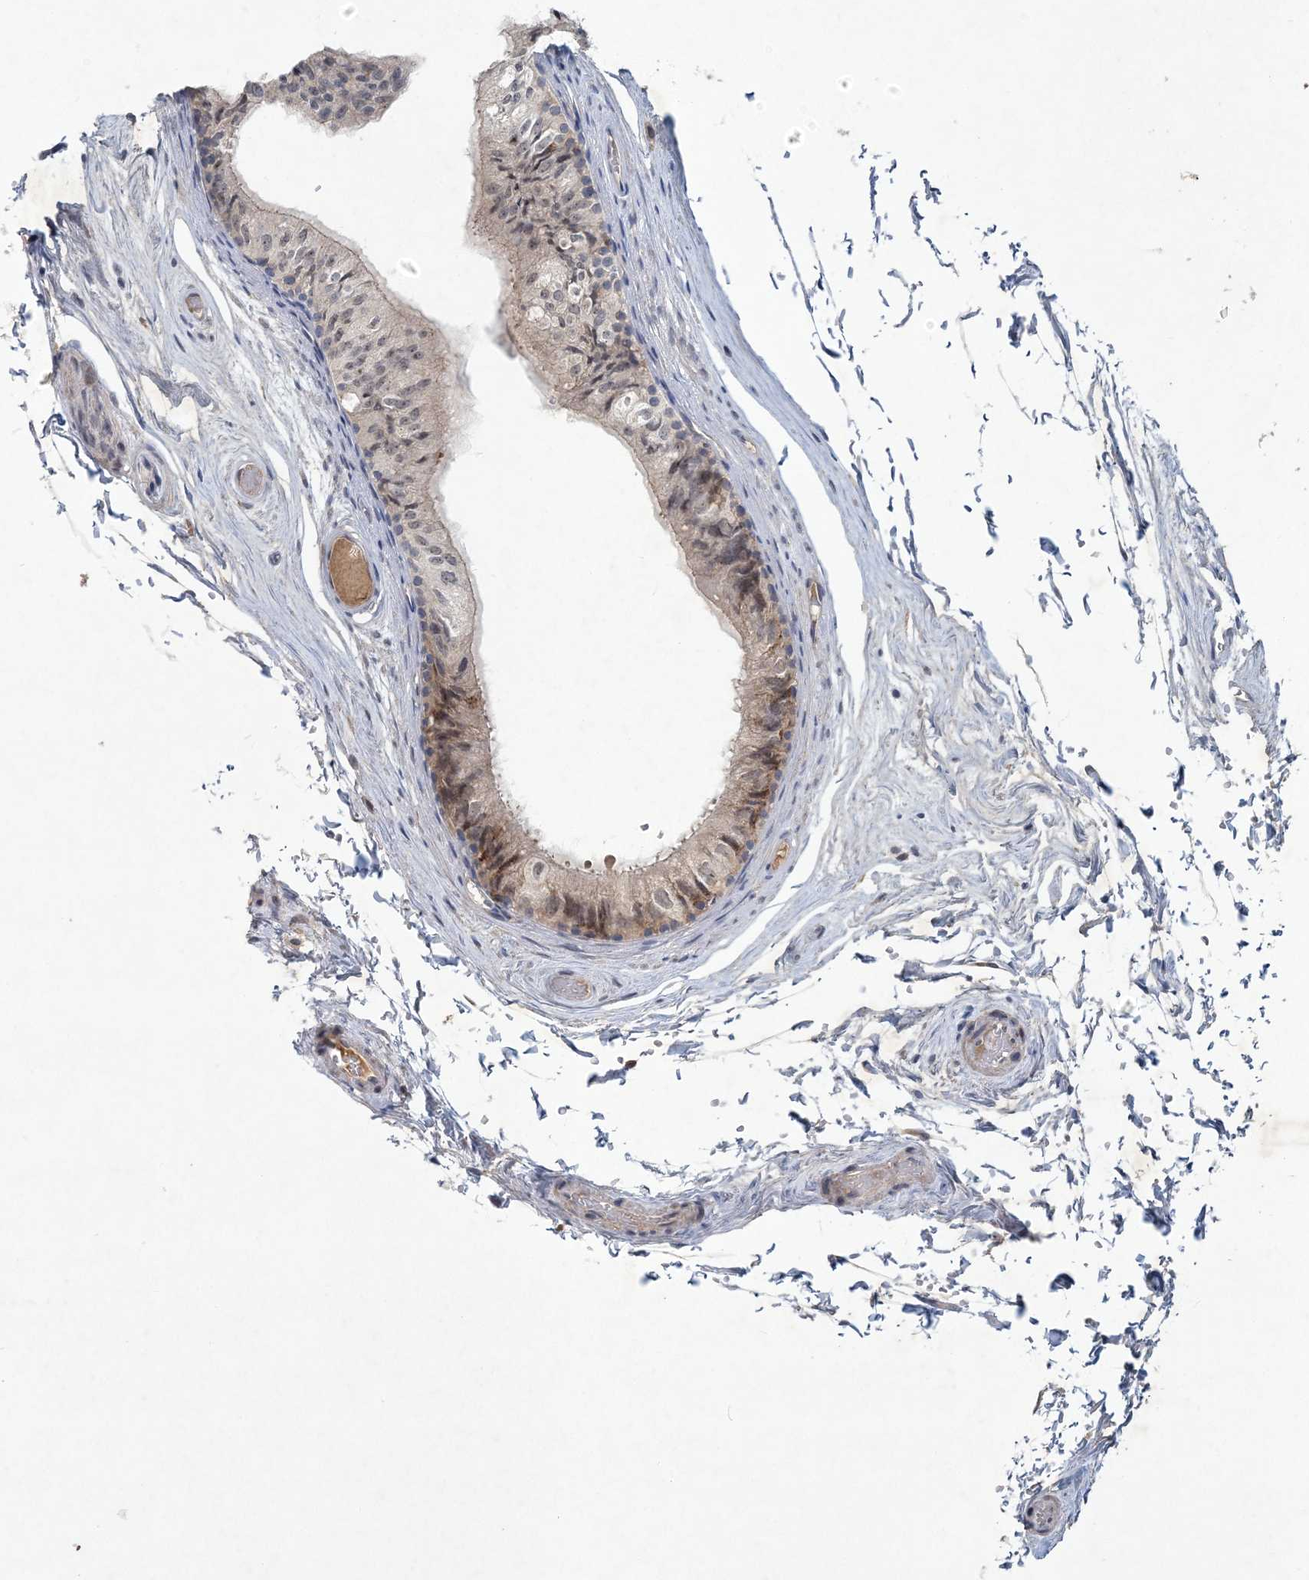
{"staining": {"intensity": "weak", "quantity": ">75%", "location": "cytoplasmic/membranous"}, "tissue": "epididymis", "cell_type": "Glandular cells", "image_type": "normal", "snomed": [{"axis": "morphology", "description": "Normal tissue, NOS"}, {"axis": "topography", "description": "Epididymis"}], "caption": "A low amount of weak cytoplasmic/membranous expression is identified in about >75% of glandular cells in unremarkable epididymis.", "gene": "RNF25", "patient": {"sex": "male", "age": 79}}